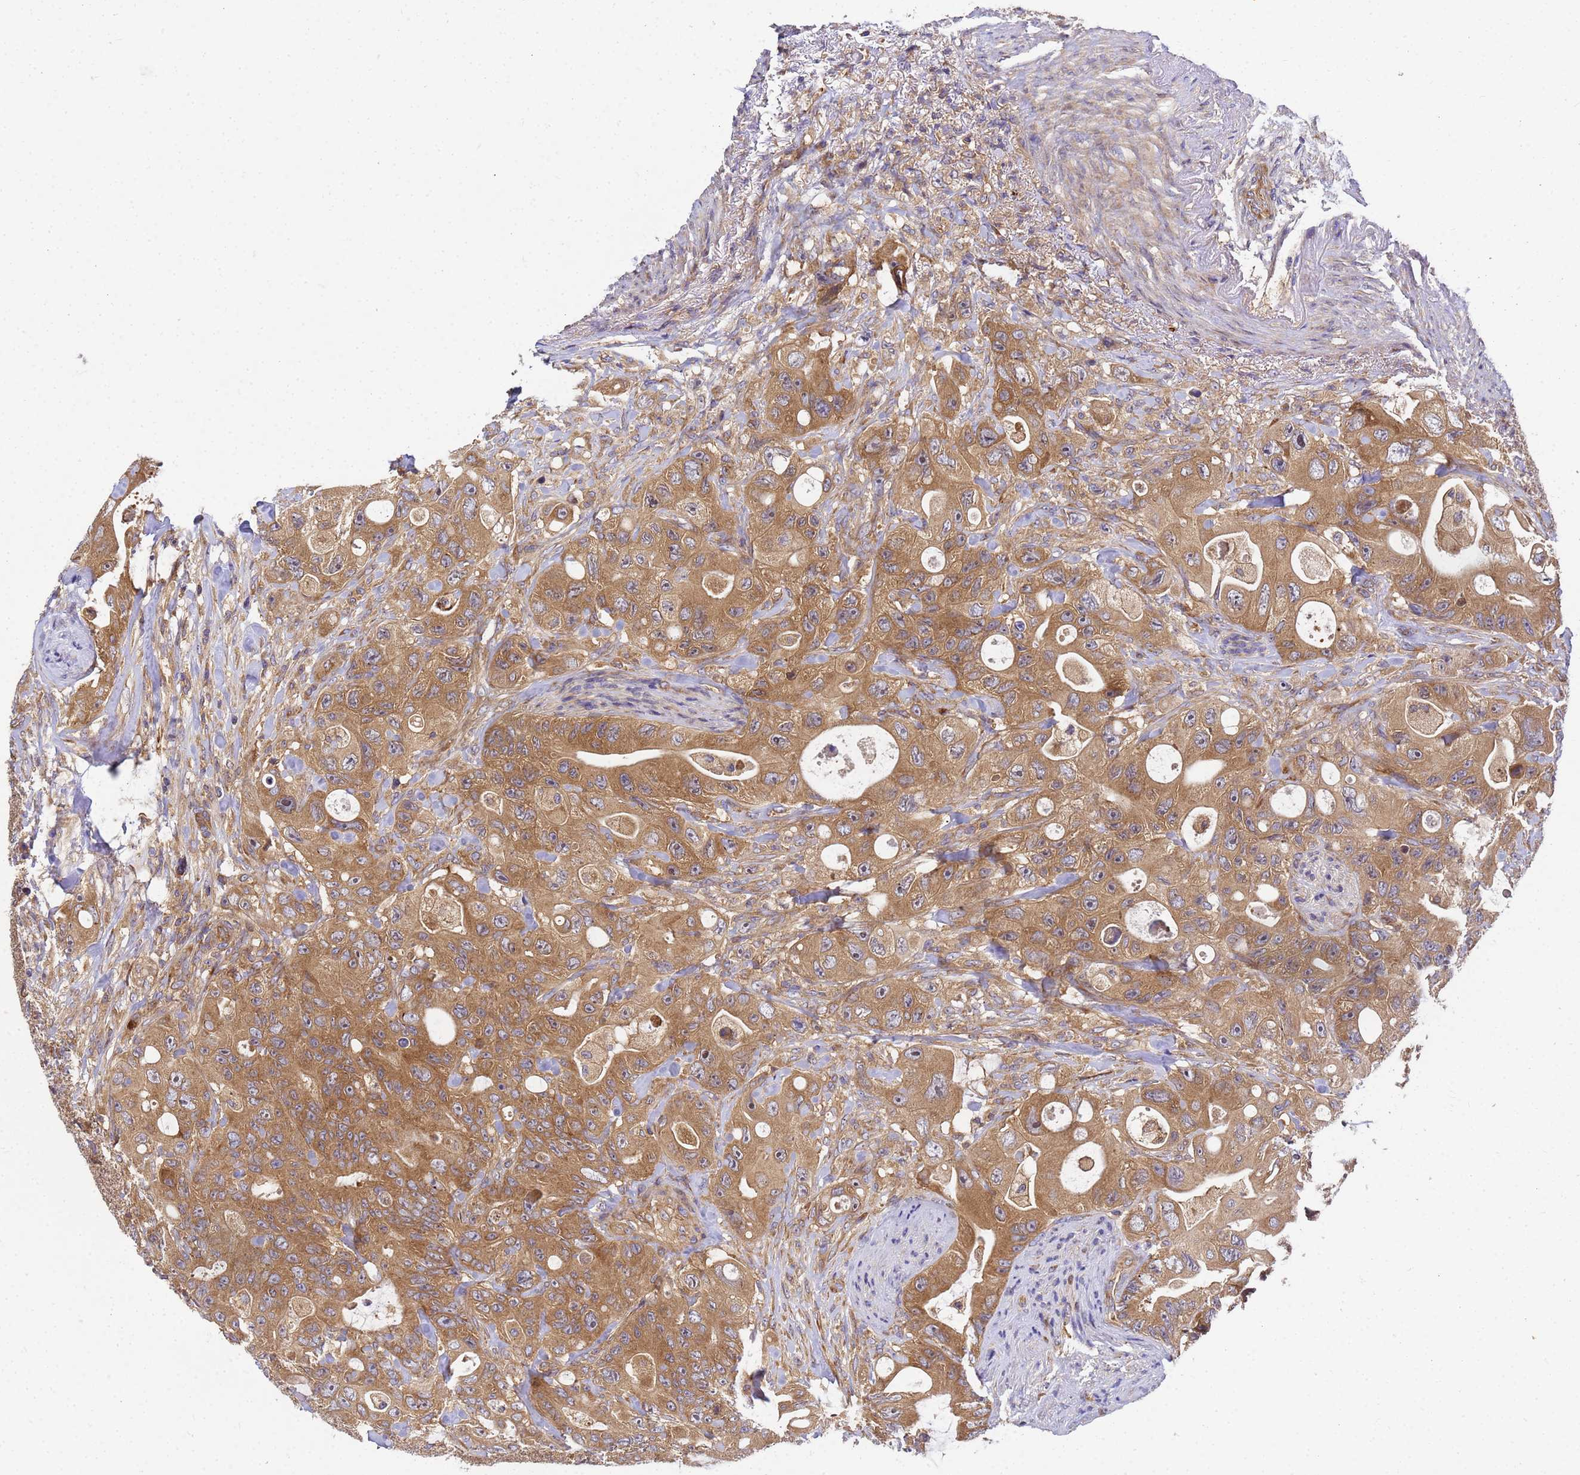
{"staining": {"intensity": "moderate", "quantity": ">75%", "location": "cytoplasmic/membranous"}, "tissue": "colorectal cancer", "cell_type": "Tumor cells", "image_type": "cancer", "snomed": [{"axis": "morphology", "description": "Adenocarcinoma, NOS"}, {"axis": "topography", "description": "Colon"}], "caption": "Immunohistochemistry (IHC) micrograph of neoplastic tissue: colorectal cancer stained using immunohistochemistry (IHC) exhibits medium levels of moderate protein expression localized specifically in the cytoplasmic/membranous of tumor cells, appearing as a cytoplasmic/membranous brown color.", "gene": "BECN1", "patient": {"sex": "female", "age": 46}}